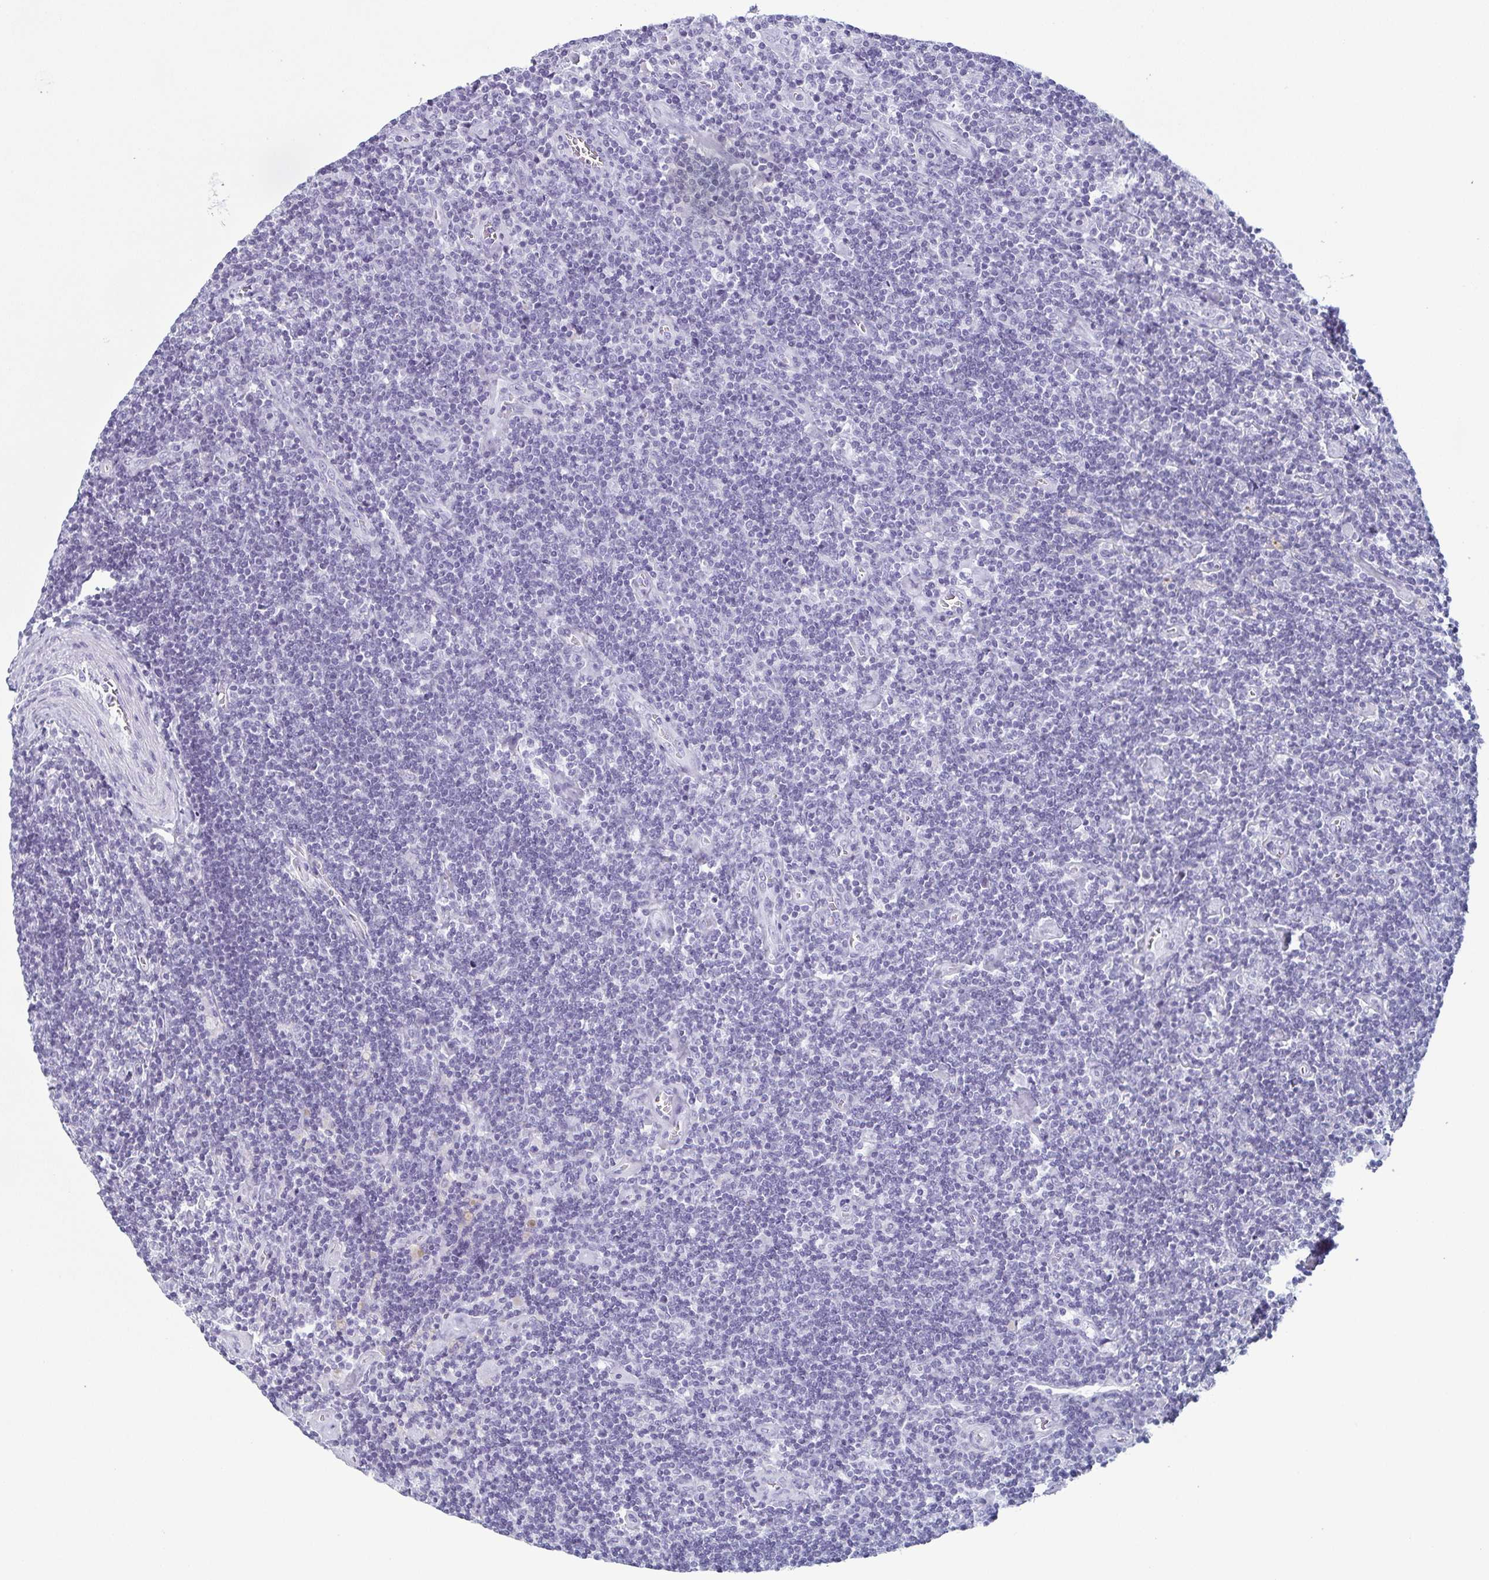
{"staining": {"intensity": "negative", "quantity": "none", "location": "none"}, "tissue": "lymphoma", "cell_type": "Tumor cells", "image_type": "cancer", "snomed": [{"axis": "morphology", "description": "Hodgkin's disease, NOS"}, {"axis": "topography", "description": "Lymph node"}], "caption": "Tumor cells are negative for protein expression in human Hodgkin's disease.", "gene": "KRT78", "patient": {"sex": "male", "age": 40}}